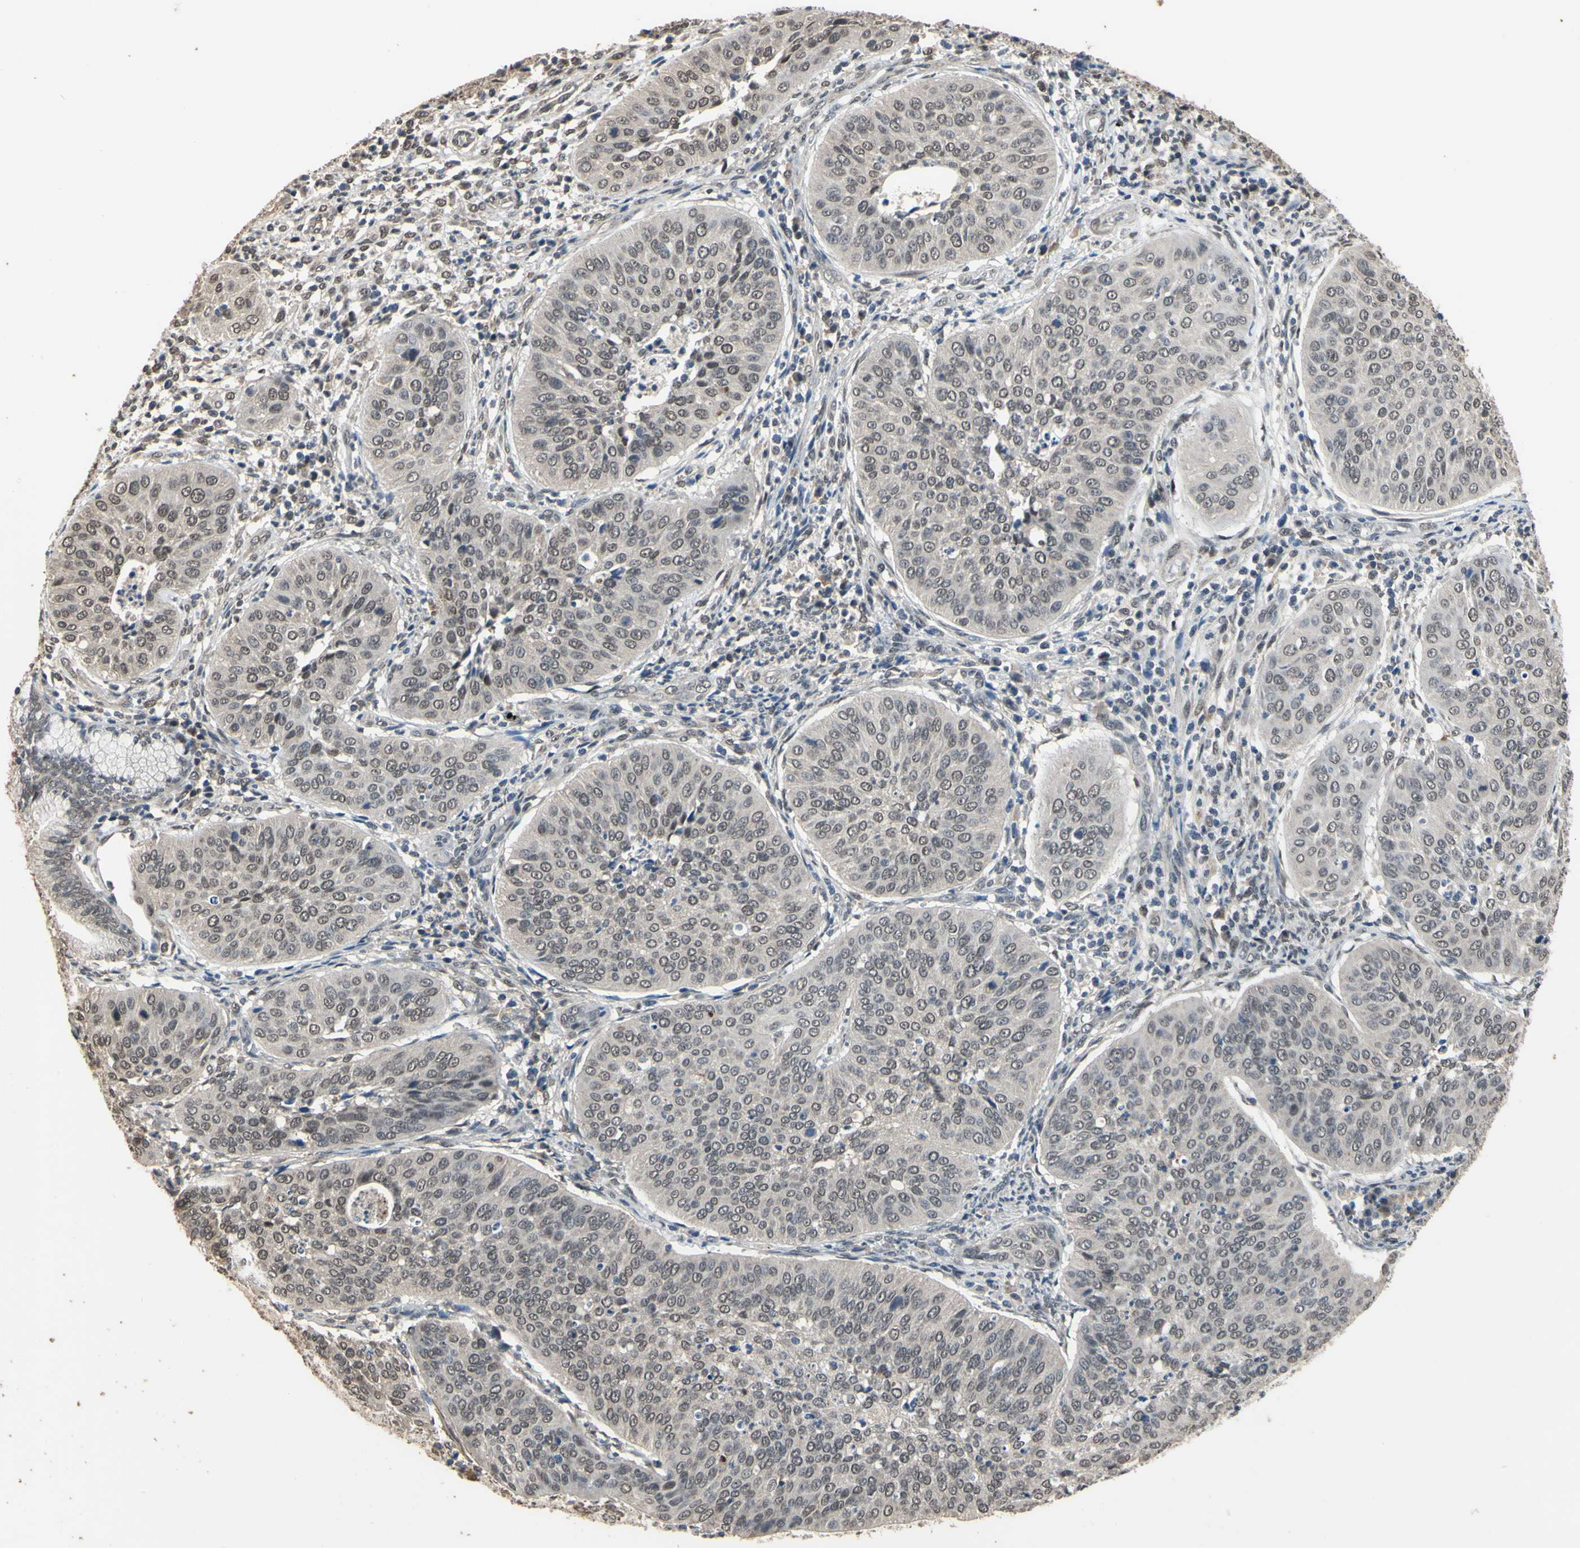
{"staining": {"intensity": "weak", "quantity": "<25%", "location": "nuclear"}, "tissue": "cervical cancer", "cell_type": "Tumor cells", "image_type": "cancer", "snomed": [{"axis": "morphology", "description": "Normal tissue, NOS"}, {"axis": "morphology", "description": "Squamous cell carcinoma, NOS"}, {"axis": "topography", "description": "Cervix"}], "caption": "Micrograph shows no significant protein expression in tumor cells of cervical squamous cell carcinoma.", "gene": "ZNF174", "patient": {"sex": "female", "age": 39}}